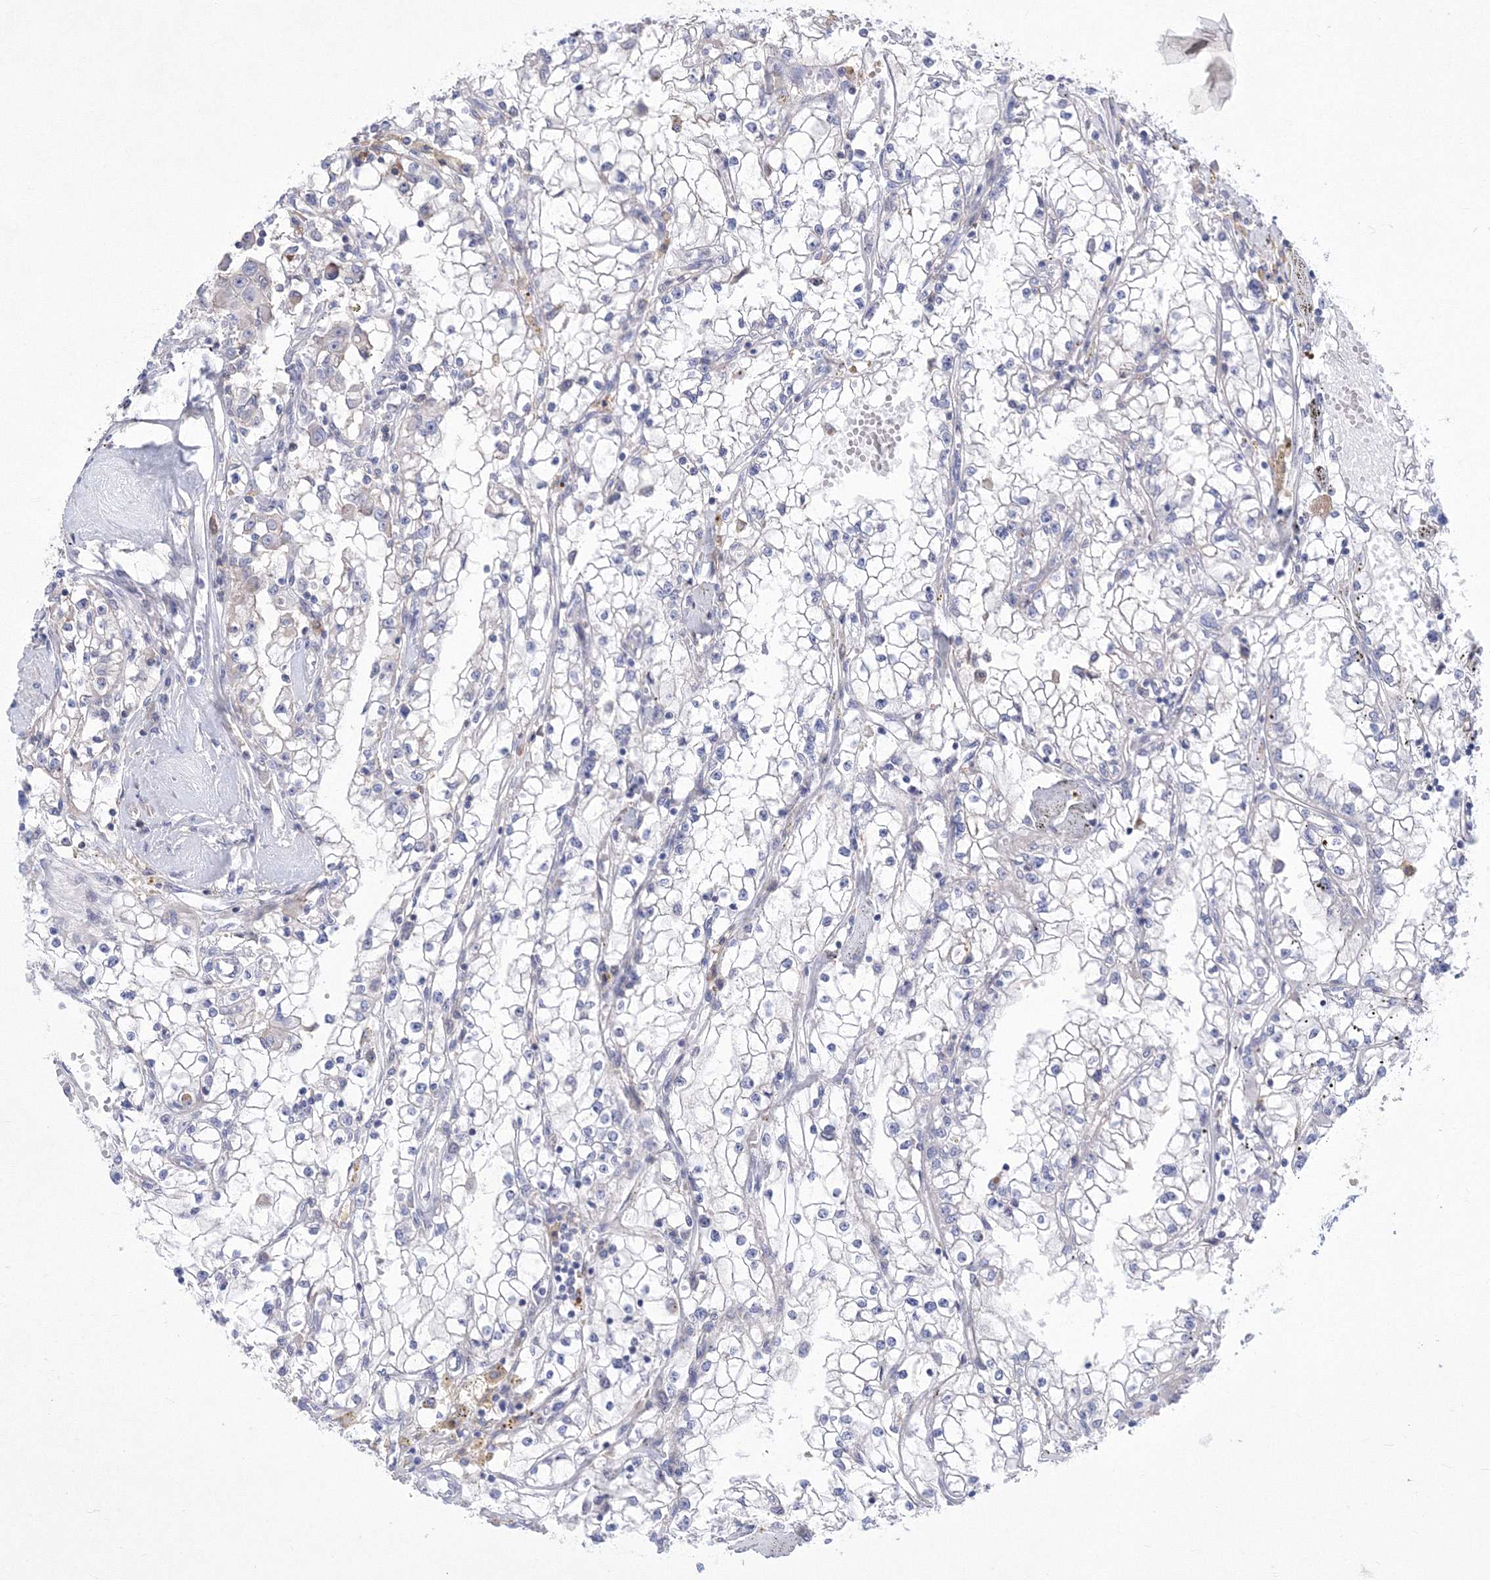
{"staining": {"intensity": "negative", "quantity": "none", "location": "none"}, "tissue": "renal cancer", "cell_type": "Tumor cells", "image_type": "cancer", "snomed": [{"axis": "morphology", "description": "Adenocarcinoma, NOS"}, {"axis": "topography", "description": "Kidney"}], "caption": "An image of human adenocarcinoma (renal) is negative for staining in tumor cells.", "gene": "RNPEPL1", "patient": {"sex": "male", "age": 56}}